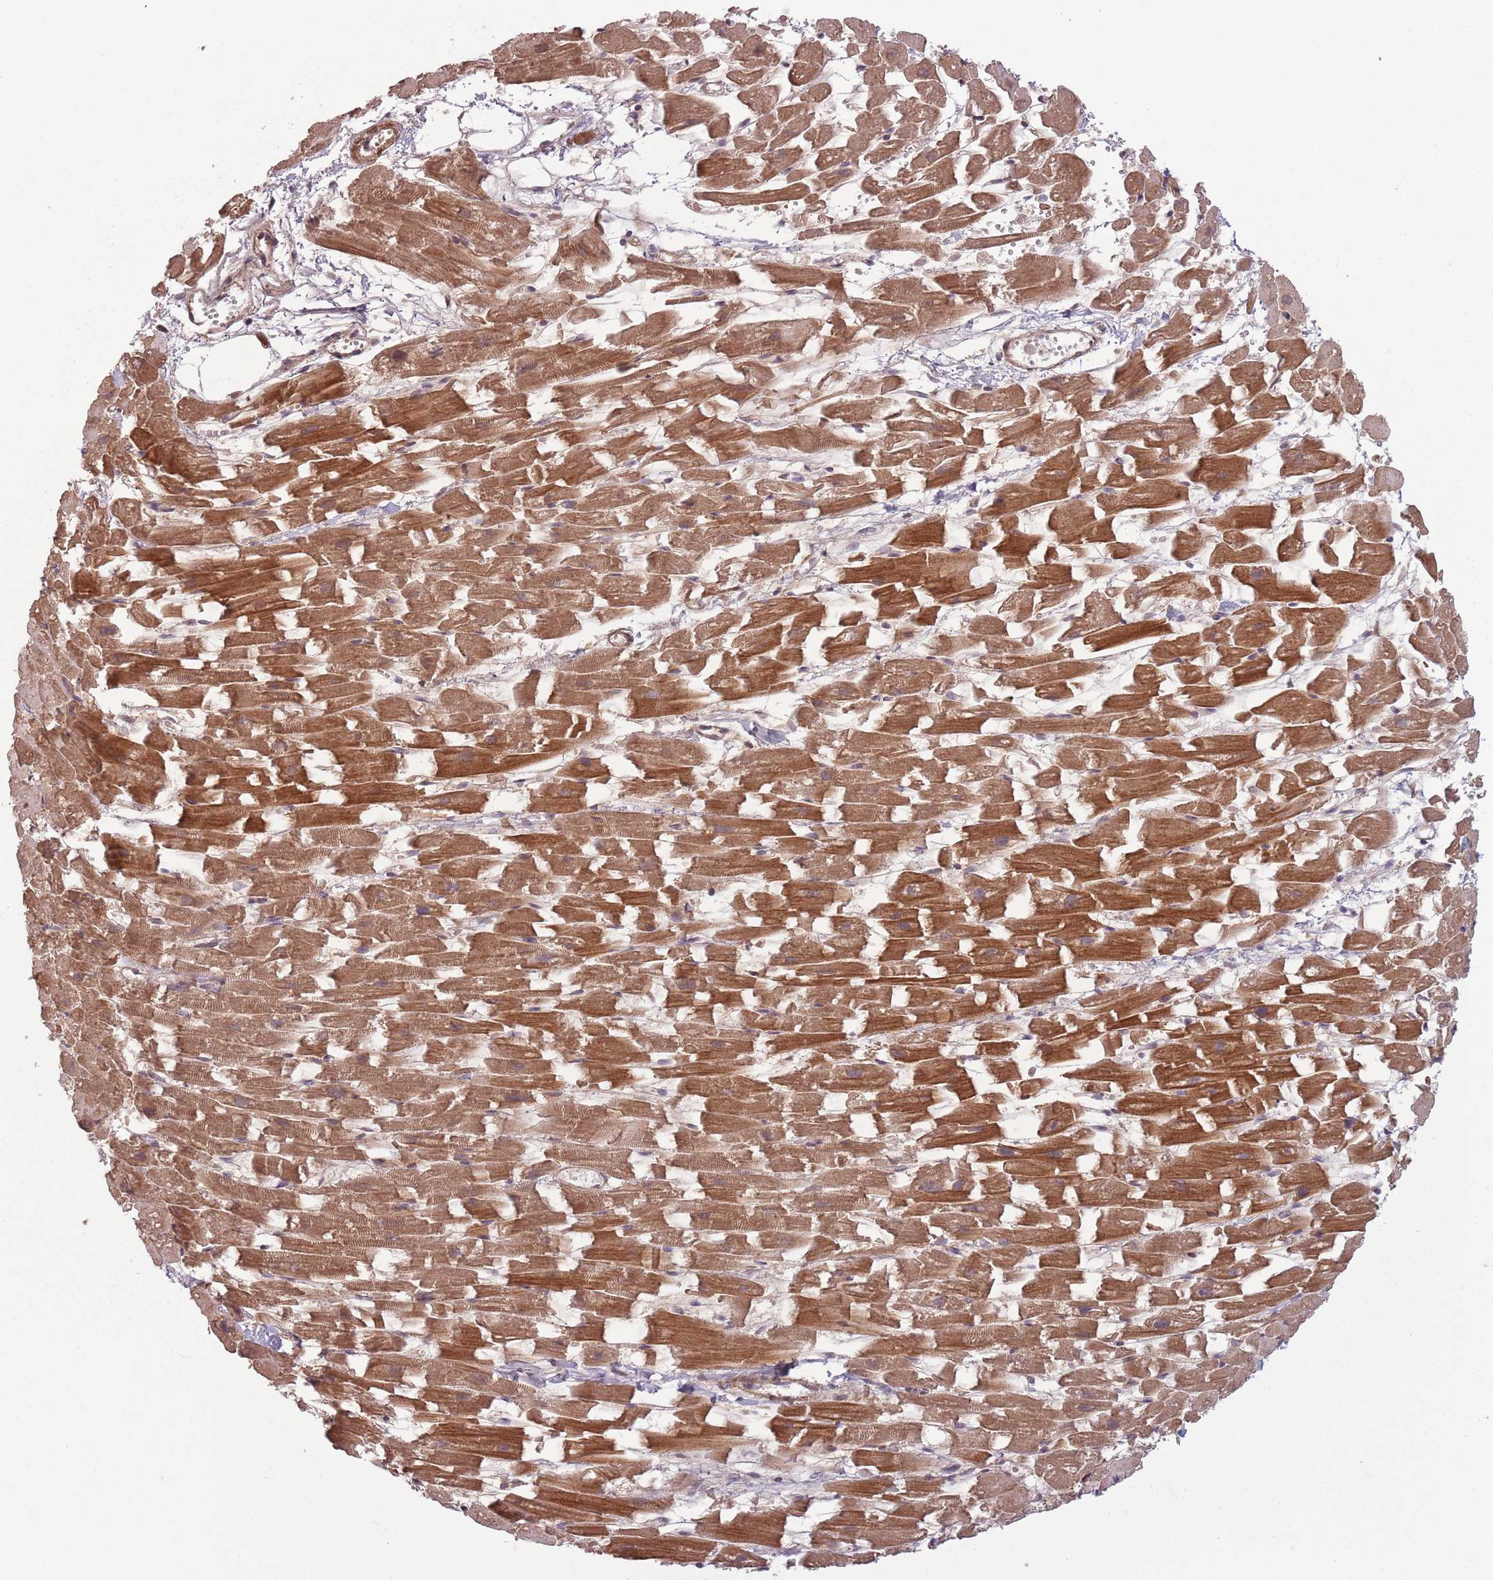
{"staining": {"intensity": "strong", "quantity": ">75%", "location": "cytoplasmic/membranous"}, "tissue": "heart muscle", "cell_type": "Cardiomyocytes", "image_type": "normal", "snomed": [{"axis": "morphology", "description": "Normal tissue, NOS"}, {"axis": "topography", "description": "Heart"}], "caption": "Immunohistochemistry of normal heart muscle reveals high levels of strong cytoplasmic/membranous staining in about >75% of cardiomyocytes. Using DAB (3,3'-diaminobenzidine) (brown) and hematoxylin (blue) stains, captured at high magnification using brightfield microscopy.", "gene": "CCDC154", "patient": {"sex": "female", "age": 64}}